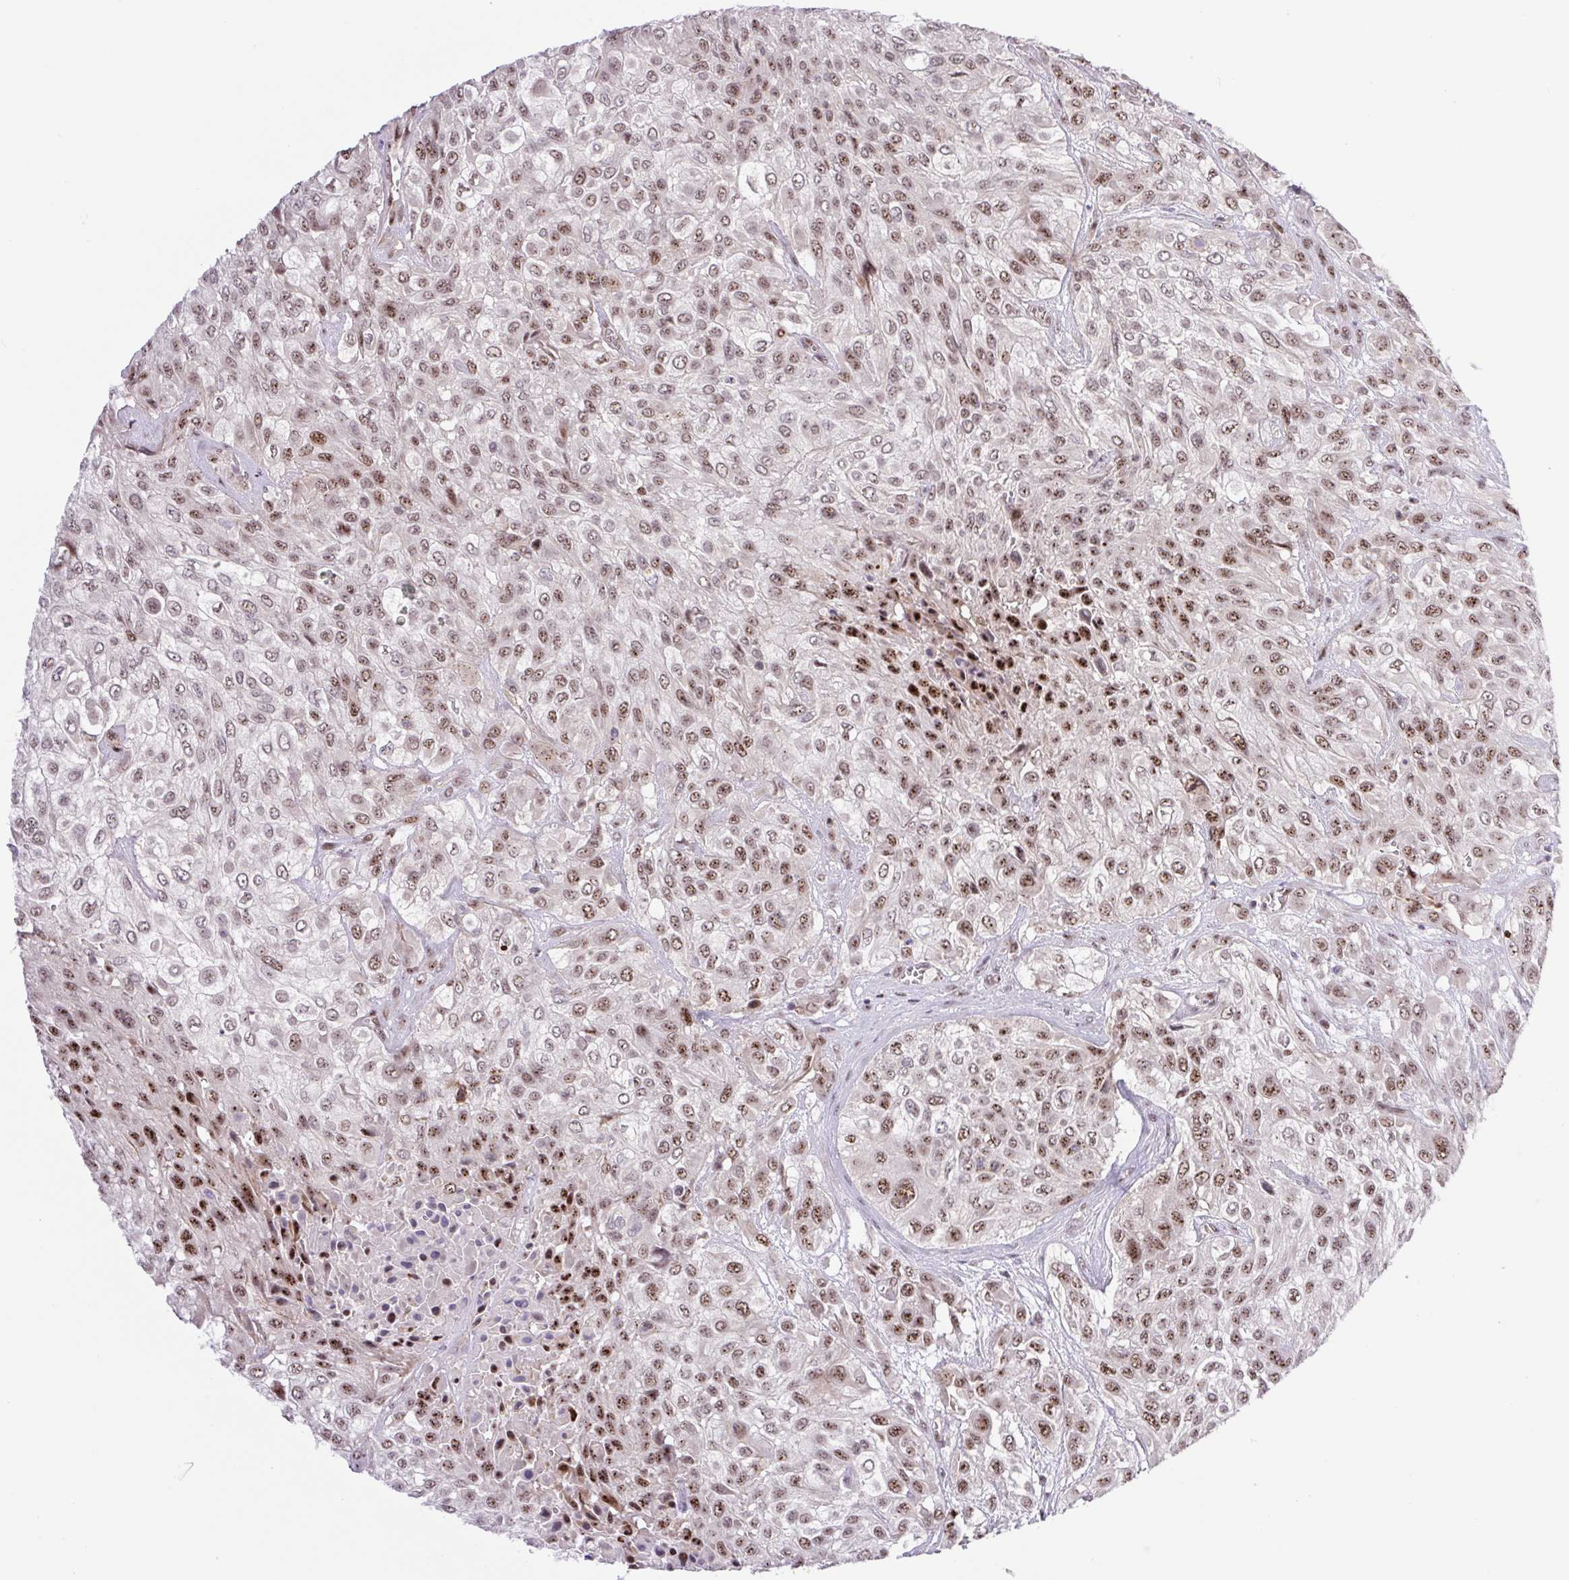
{"staining": {"intensity": "moderate", "quantity": ">75%", "location": "nuclear"}, "tissue": "urothelial cancer", "cell_type": "Tumor cells", "image_type": "cancer", "snomed": [{"axis": "morphology", "description": "Urothelial carcinoma, High grade"}, {"axis": "topography", "description": "Urinary bladder"}], "caption": "The micrograph shows staining of high-grade urothelial carcinoma, revealing moderate nuclear protein expression (brown color) within tumor cells.", "gene": "ERG", "patient": {"sex": "male", "age": 57}}